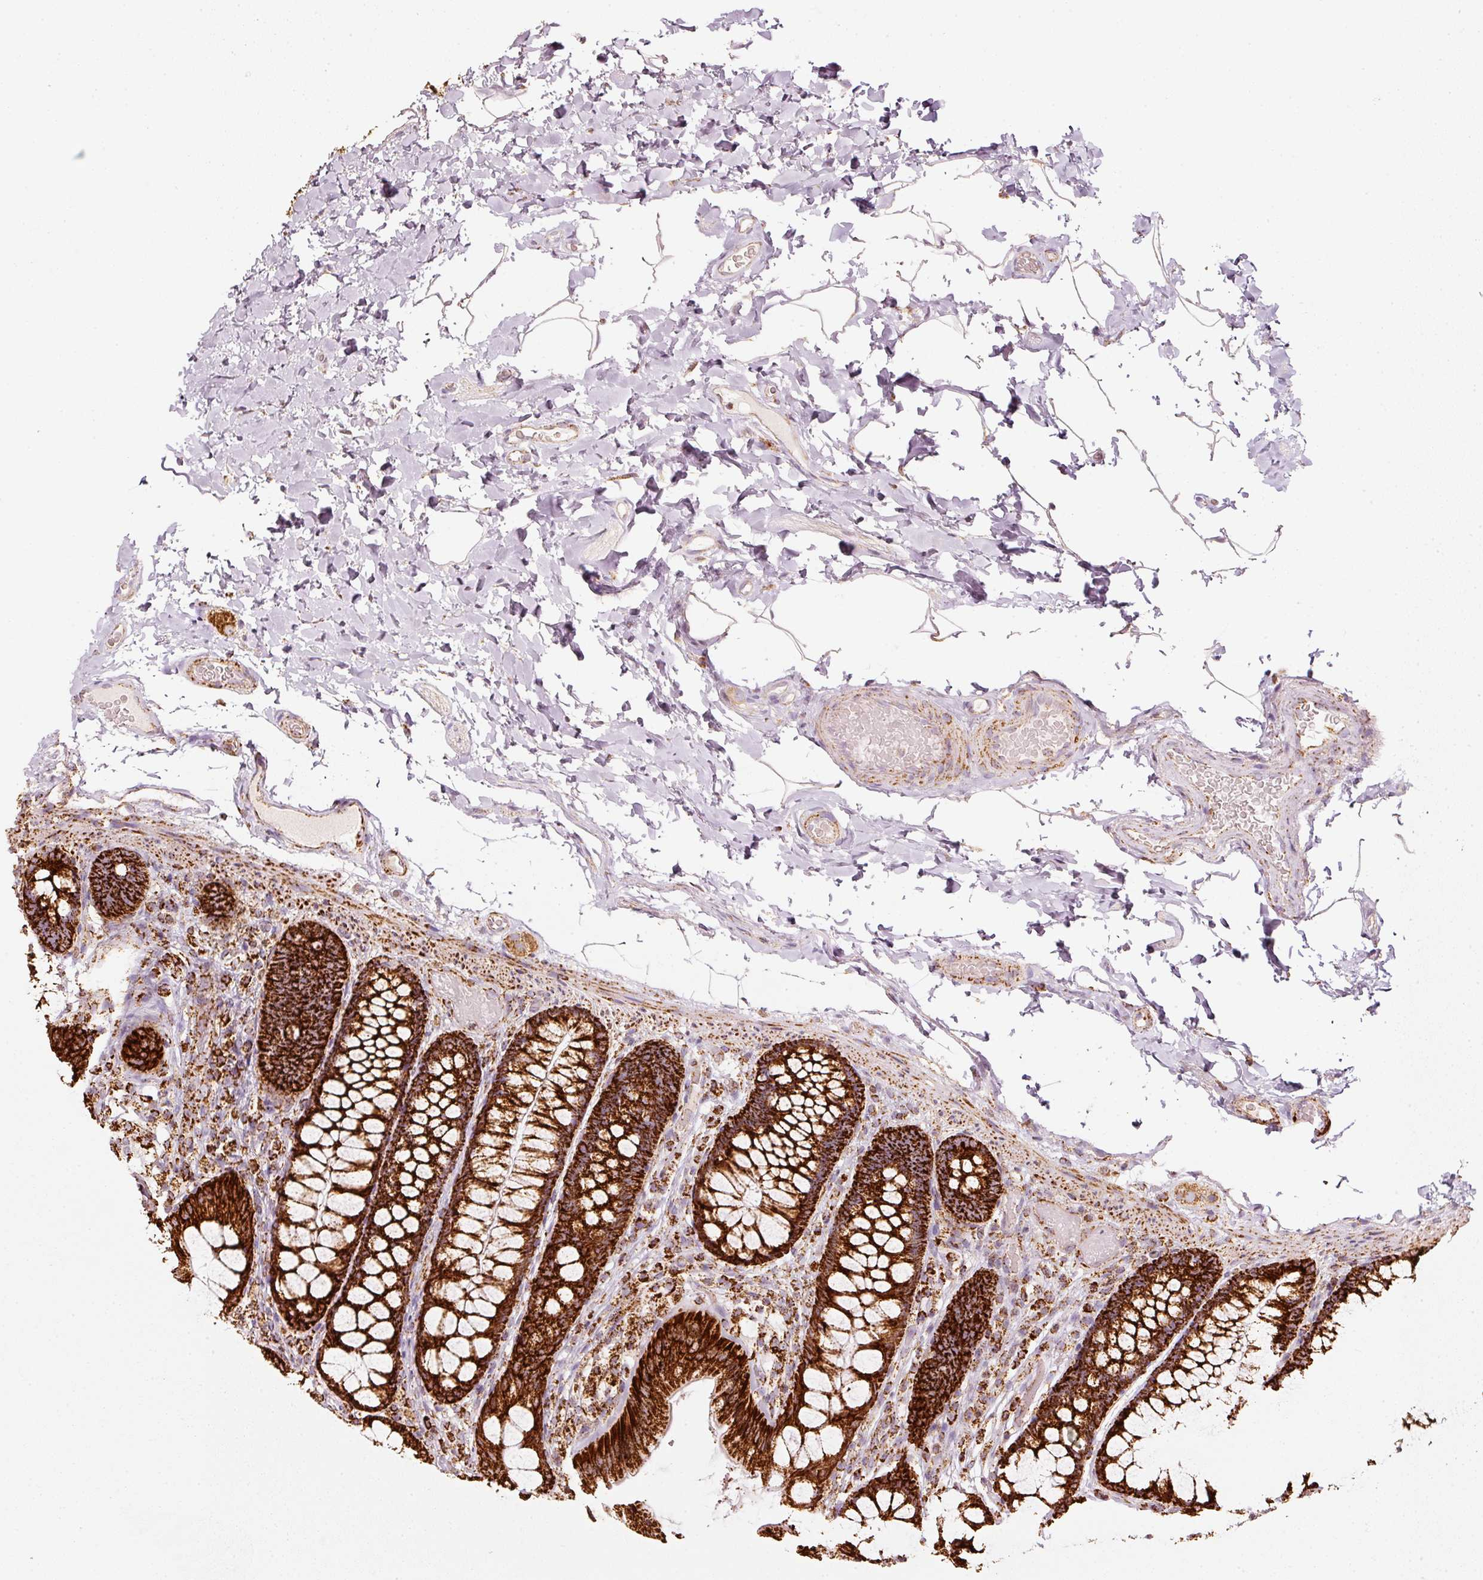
{"staining": {"intensity": "moderate", "quantity": ">75%", "location": "cytoplasmic/membranous"}, "tissue": "colon", "cell_type": "Endothelial cells", "image_type": "normal", "snomed": [{"axis": "morphology", "description": "Normal tissue, NOS"}, {"axis": "topography", "description": "Colon"}], "caption": "IHC (DAB (3,3'-diaminobenzidine)) staining of benign human colon exhibits moderate cytoplasmic/membranous protein staining in about >75% of endothelial cells. (brown staining indicates protein expression, while blue staining denotes nuclei).", "gene": "UQCRC1", "patient": {"sex": "male", "age": 46}}